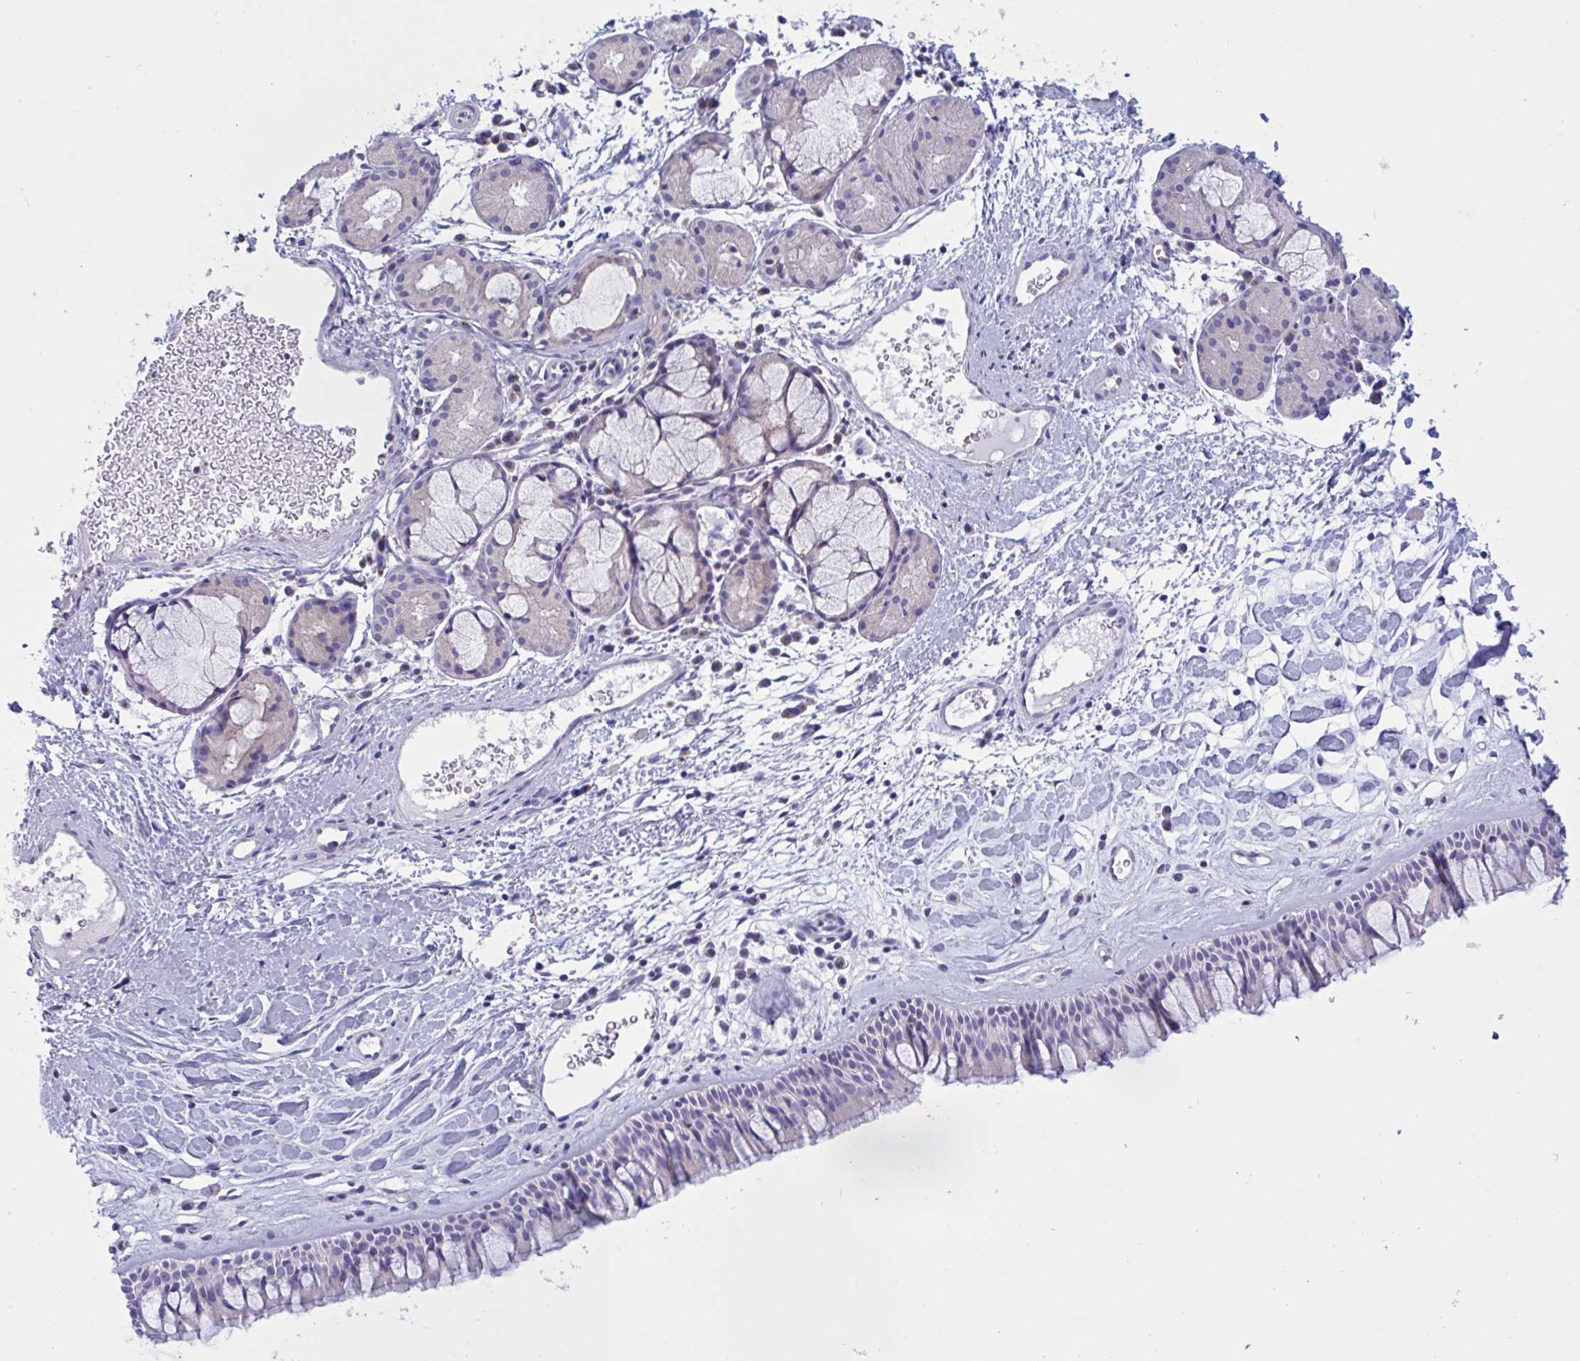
{"staining": {"intensity": "negative", "quantity": "none", "location": "none"}, "tissue": "nasopharynx", "cell_type": "Respiratory epithelial cells", "image_type": "normal", "snomed": [{"axis": "morphology", "description": "Normal tissue, NOS"}, {"axis": "topography", "description": "Nasopharynx"}], "caption": "Immunohistochemical staining of unremarkable nasopharynx displays no significant staining in respiratory epithelial cells. The staining was performed using DAB to visualize the protein expression in brown, while the nuclei were stained in blue with hematoxylin (Magnification: 20x).", "gene": "OXLD1", "patient": {"sex": "male", "age": 65}}